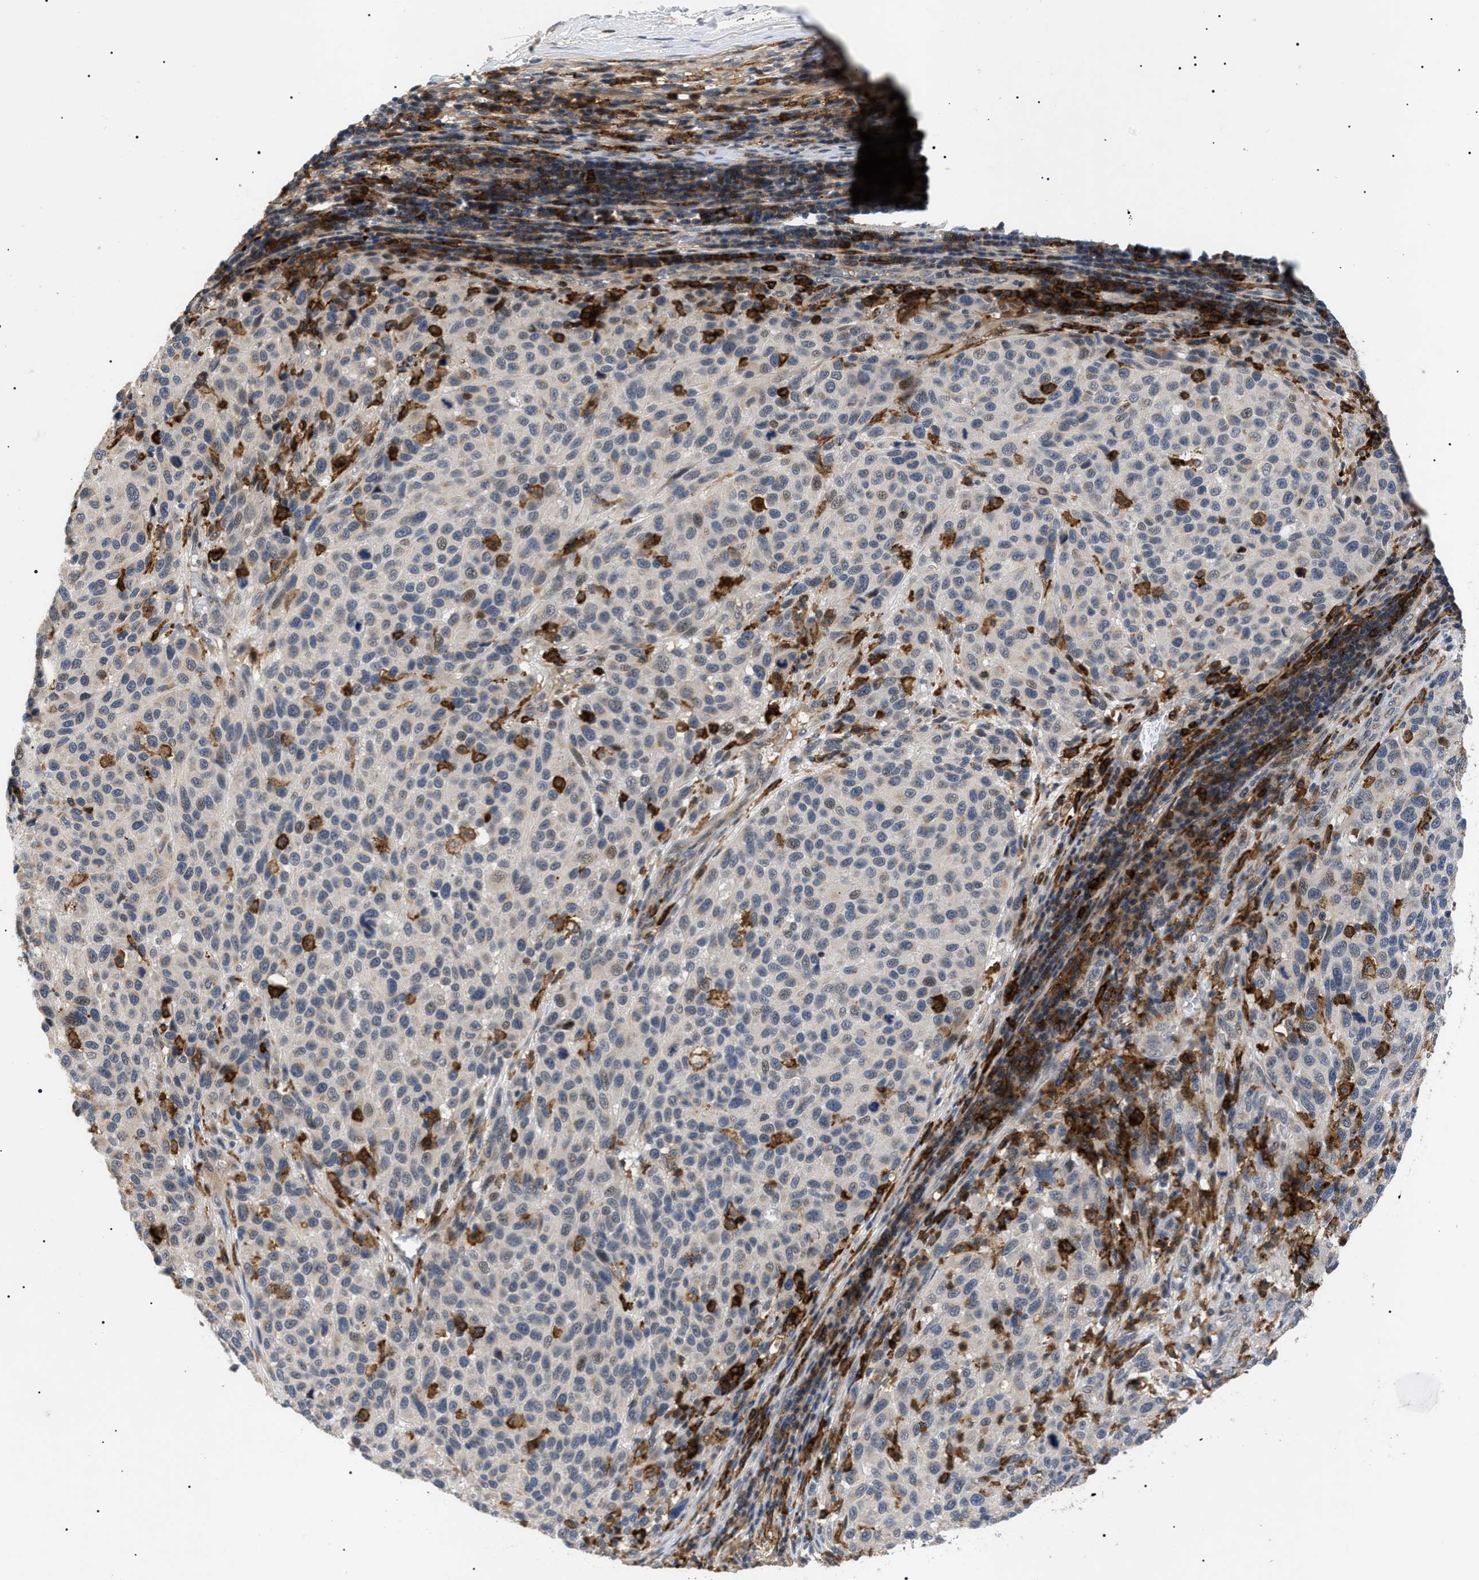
{"staining": {"intensity": "weak", "quantity": "<25%", "location": "cytoplasmic/membranous"}, "tissue": "melanoma", "cell_type": "Tumor cells", "image_type": "cancer", "snomed": [{"axis": "morphology", "description": "Malignant melanoma, Metastatic site"}, {"axis": "topography", "description": "Lymph node"}], "caption": "IHC photomicrograph of human melanoma stained for a protein (brown), which exhibits no staining in tumor cells.", "gene": "CD300A", "patient": {"sex": "male", "age": 61}}